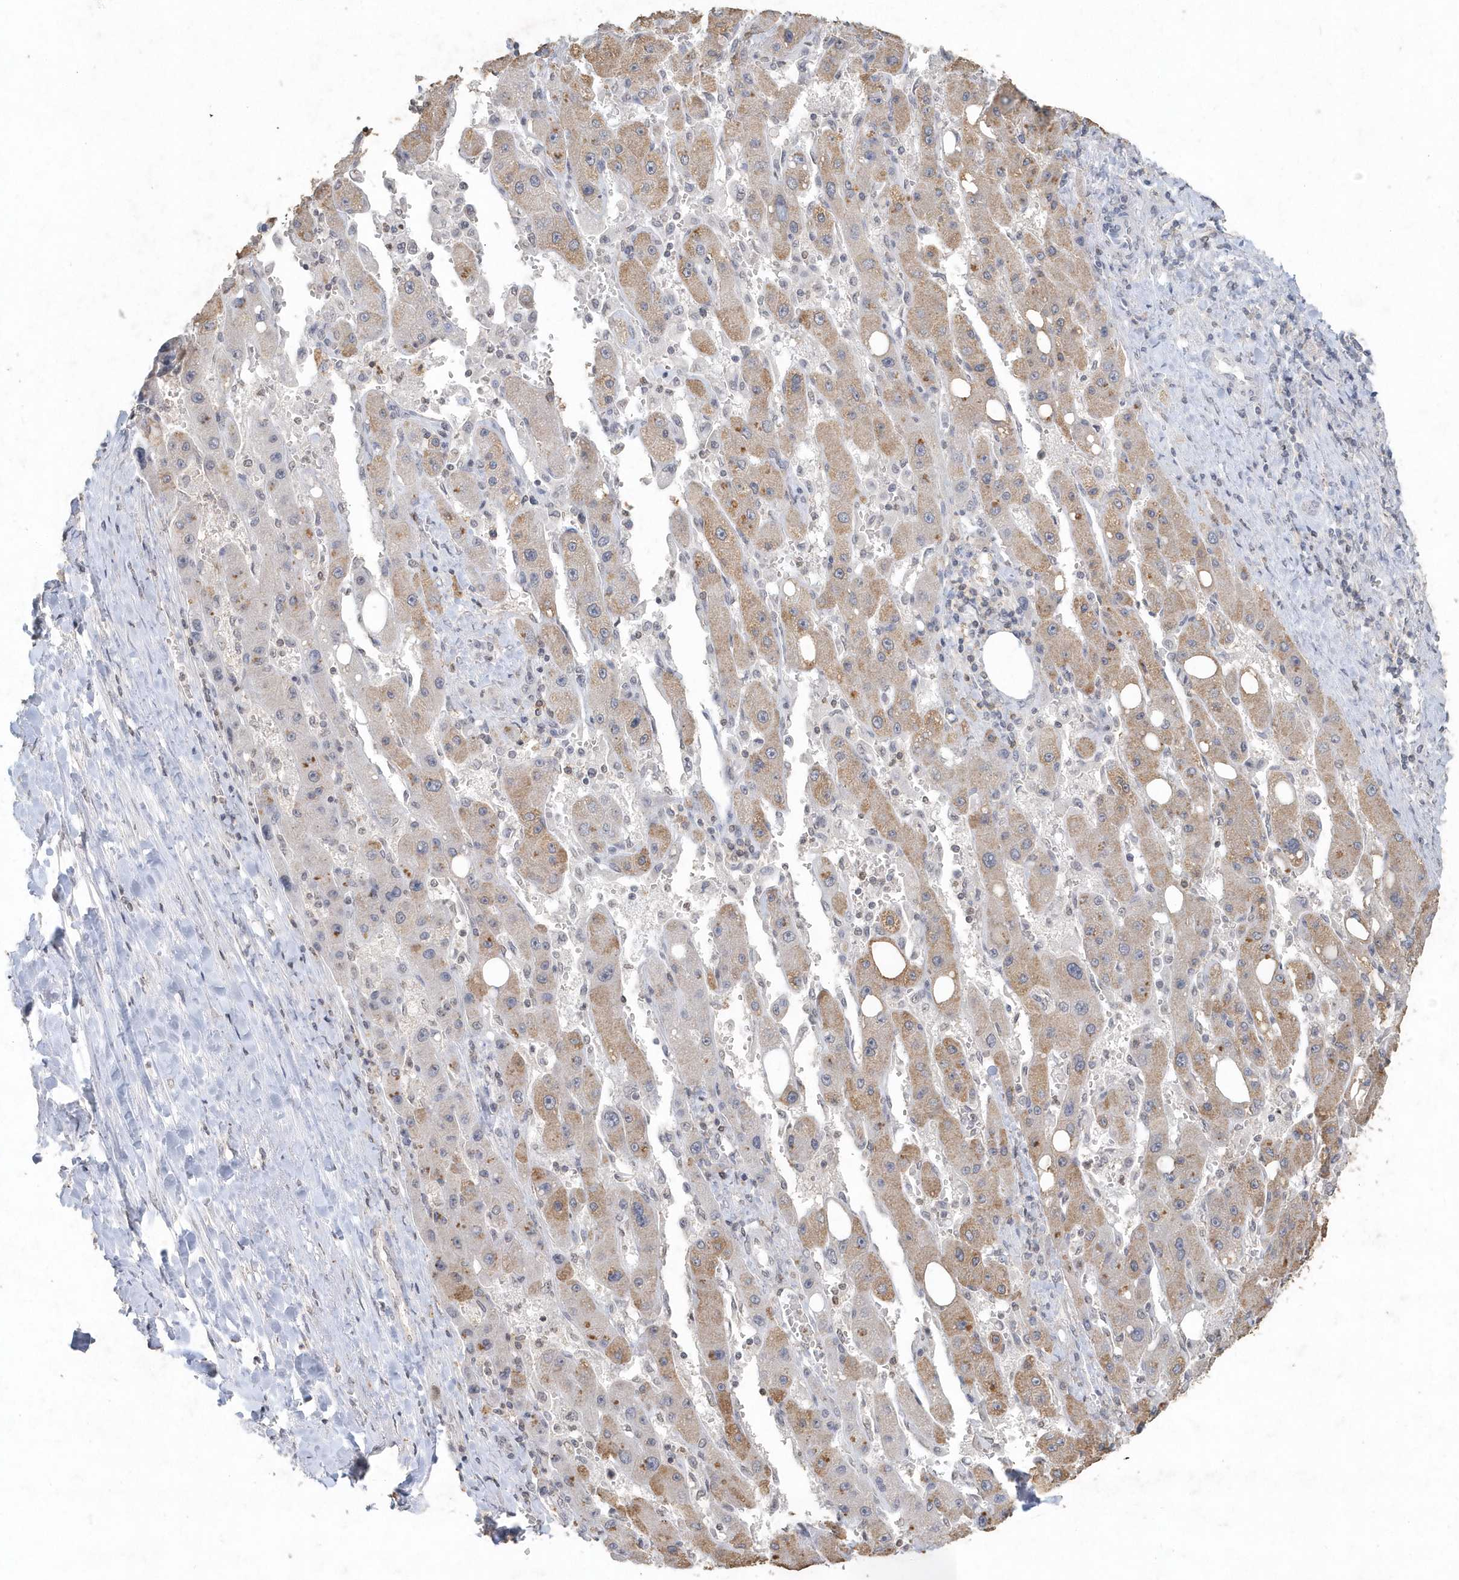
{"staining": {"intensity": "moderate", "quantity": "25%-75%", "location": "cytoplasmic/membranous"}, "tissue": "liver cancer", "cell_type": "Tumor cells", "image_type": "cancer", "snomed": [{"axis": "morphology", "description": "Carcinoma, Hepatocellular, NOS"}, {"axis": "topography", "description": "Liver"}], "caption": "A brown stain labels moderate cytoplasmic/membranous staining of a protein in human liver cancer tumor cells.", "gene": "PDCD1", "patient": {"sex": "female", "age": 73}}